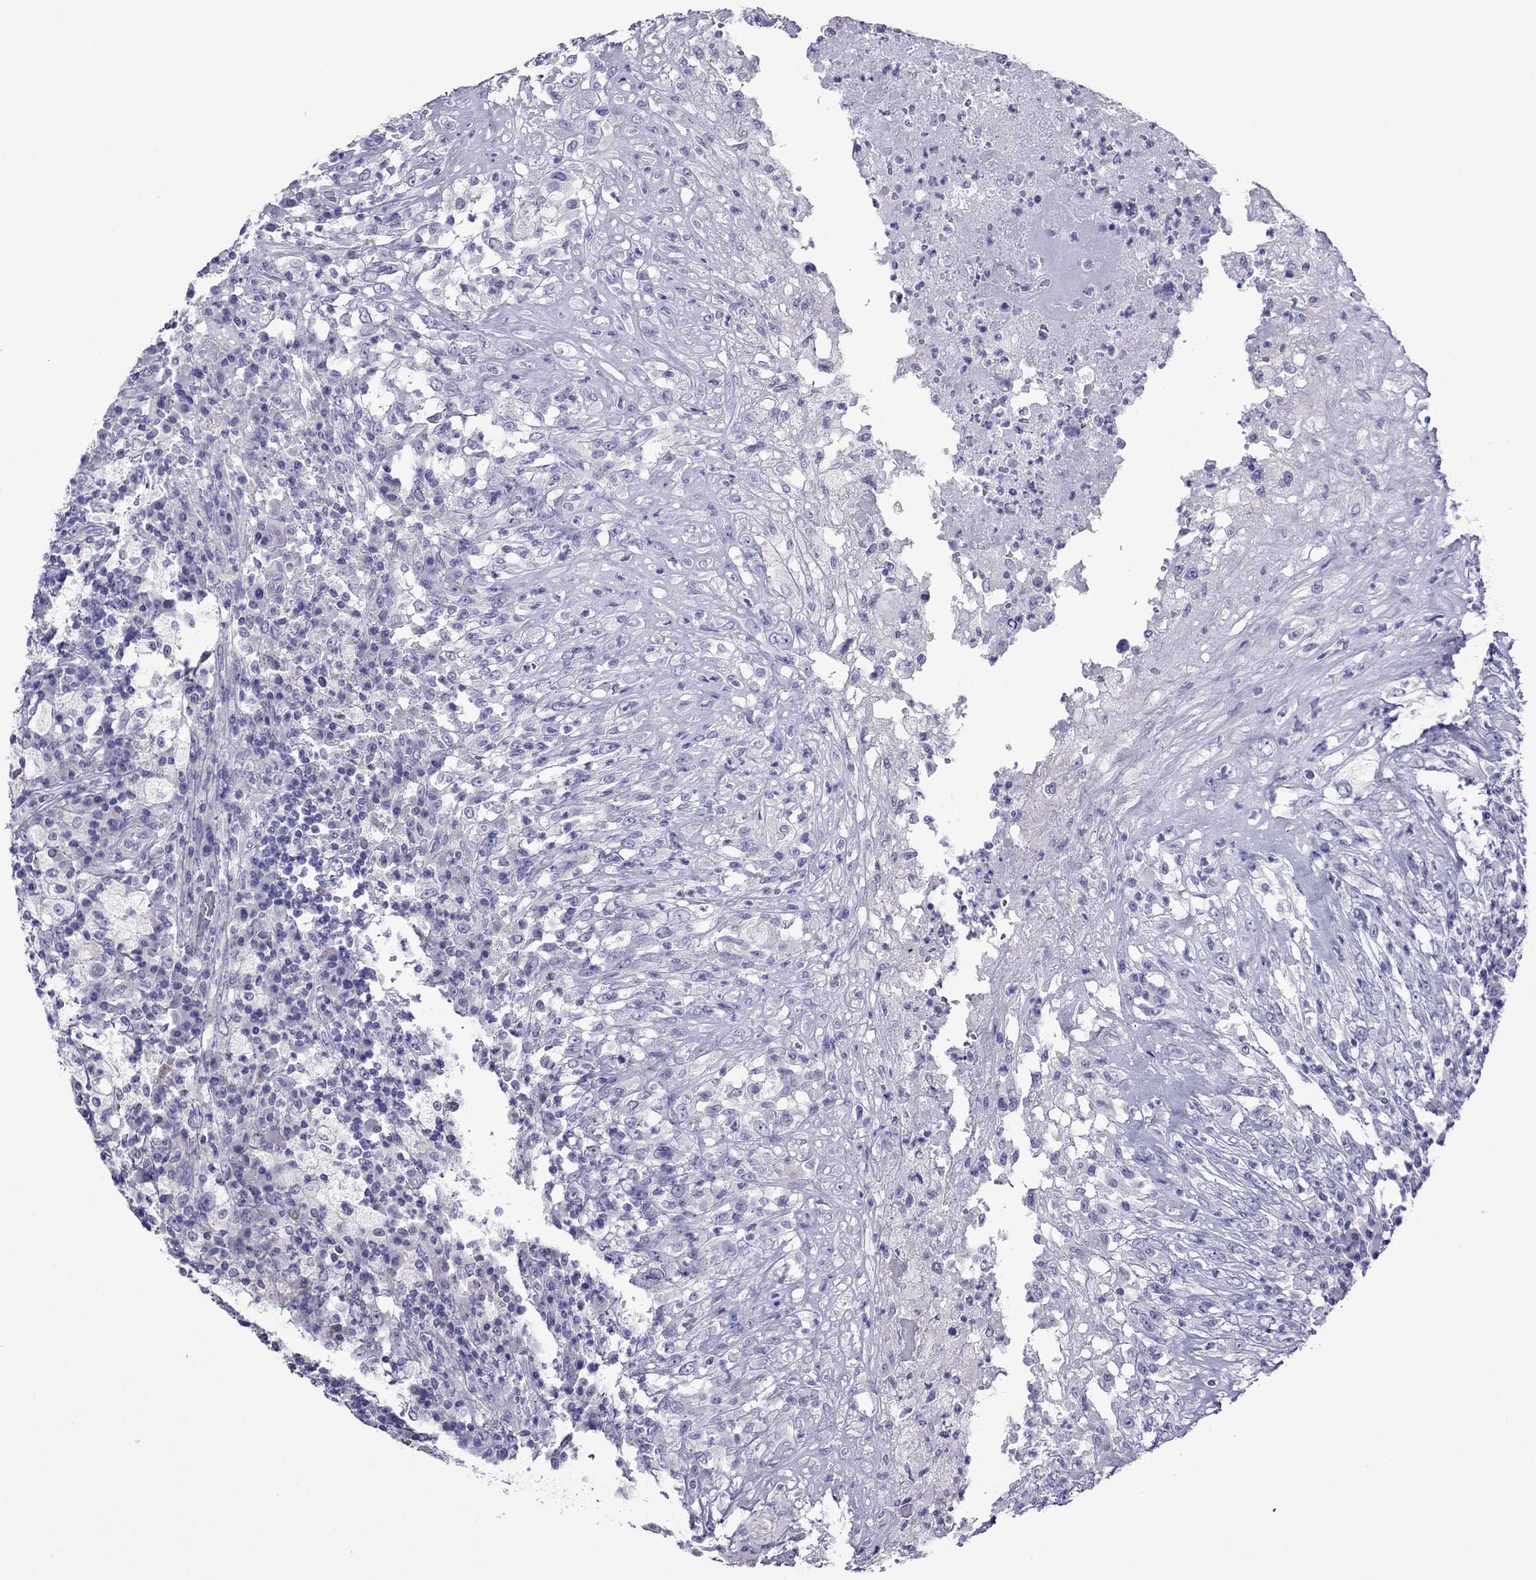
{"staining": {"intensity": "negative", "quantity": "none", "location": "none"}, "tissue": "testis cancer", "cell_type": "Tumor cells", "image_type": "cancer", "snomed": [{"axis": "morphology", "description": "Necrosis, NOS"}, {"axis": "morphology", "description": "Carcinoma, Embryonal, NOS"}, {"axis": "topography", "description": "Testis"}], "caption": "Testis cancer was stained to show a protein in brown. There is no significant expression in tumor cells.", "gene": "PCDHA6", "patient": {"sex": "male", "age": 19}}